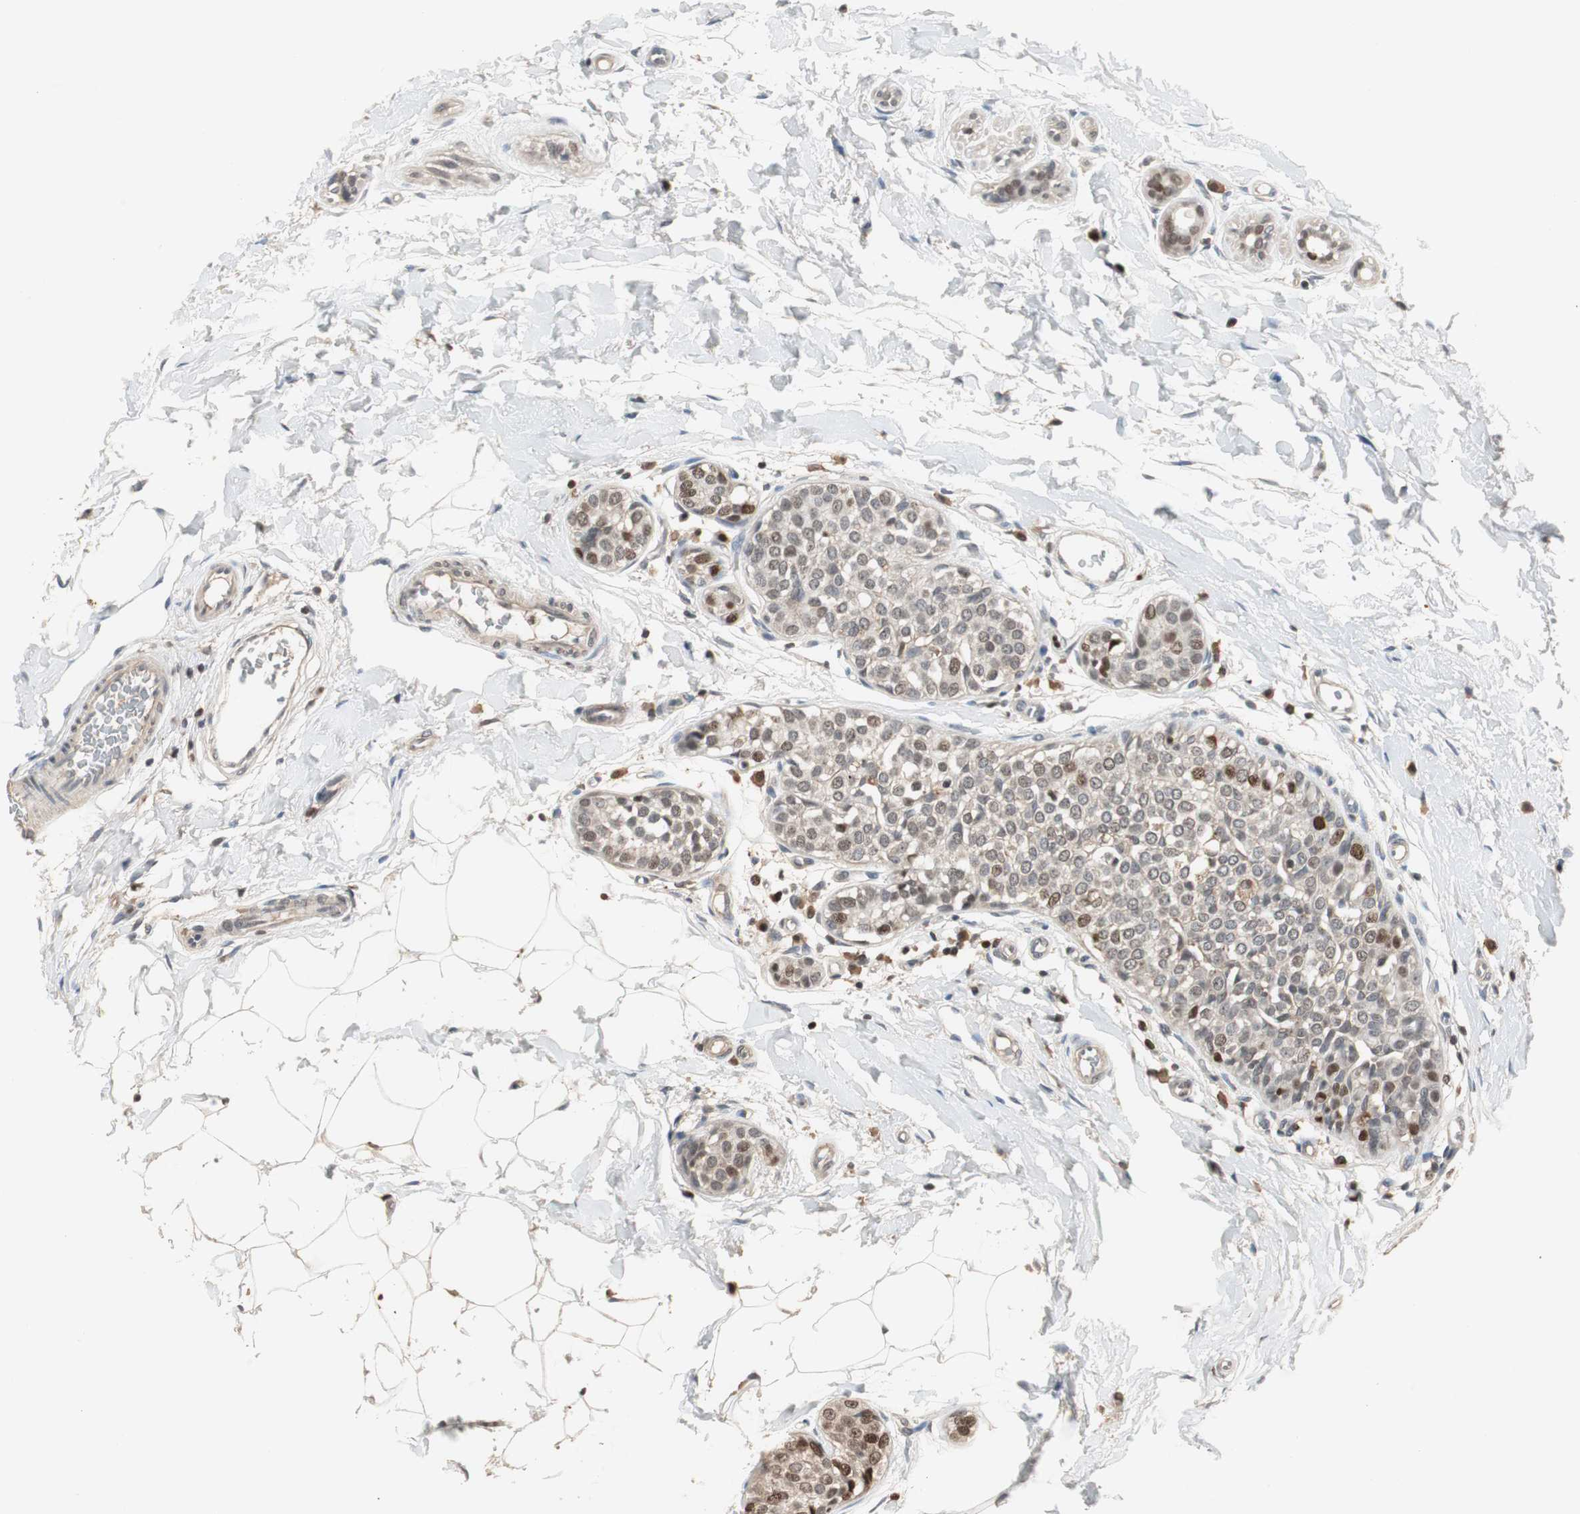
{"staining": {"intensity": "moderate", "quantity": "<25%", "location": "nuclear"}, "tissue": "breast cancer", "cell_type": "Tumor cells", "image_type": "cancer", "snomed": [{"axis": "morphology", "description": "Lobular carcinoma, in situ"}, {"axis": "morphology", "description": "Lobular carcinoma"}, {"axis": "topography", "description": "Breast"}], "caption": "The histopathology image exhibits a brown stain indicating the presence of a protein in the nuclear of tumor cells in lobular carcinoma in situ (breast).", "gene": "FEN1", "patient": {"sex": "female", "age": 41}}